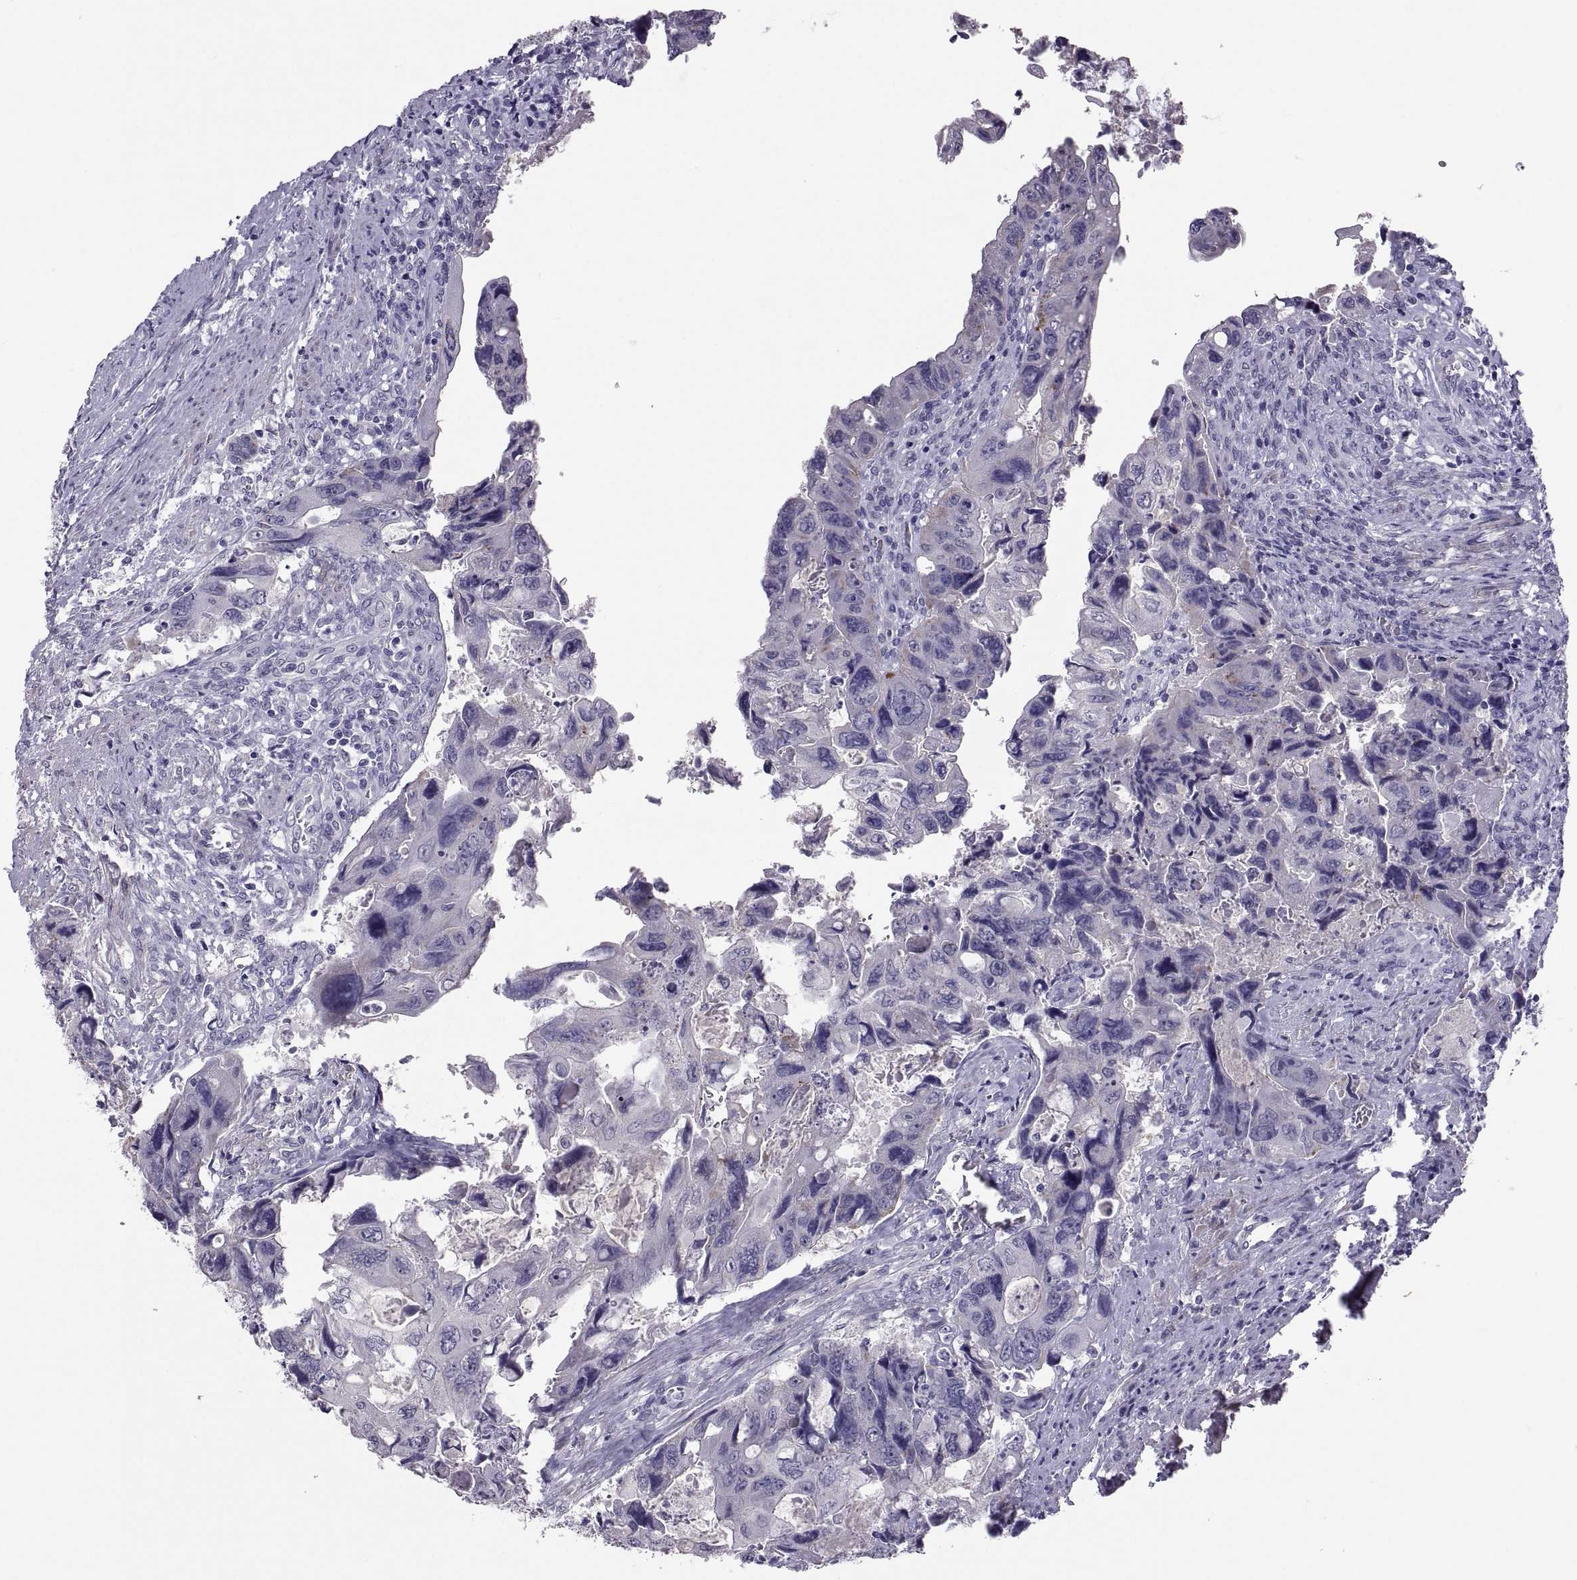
{"staining": {"intensity": "negative", "quantity": "none", "location": "none"}, "tissue": "colorectal cancer", "cell_type": "Tumor cells", "image_type": "cancer", "snomed": [{"axis": "morphology", "description": "Adenocarcinoma, NOS"}, {"axis": "topography", "description": "Rectum"}], "caption": "Immunohistochemical staining of human adenocarcinoma (colorectal) demonstrates no significant positivity in tumor cells. (Brightfield microscopy of DAB immunohistochemistry (IHC) at high magnification).", "gene": "IGSF1", "patient": {"sex": "male", "age": 62}}